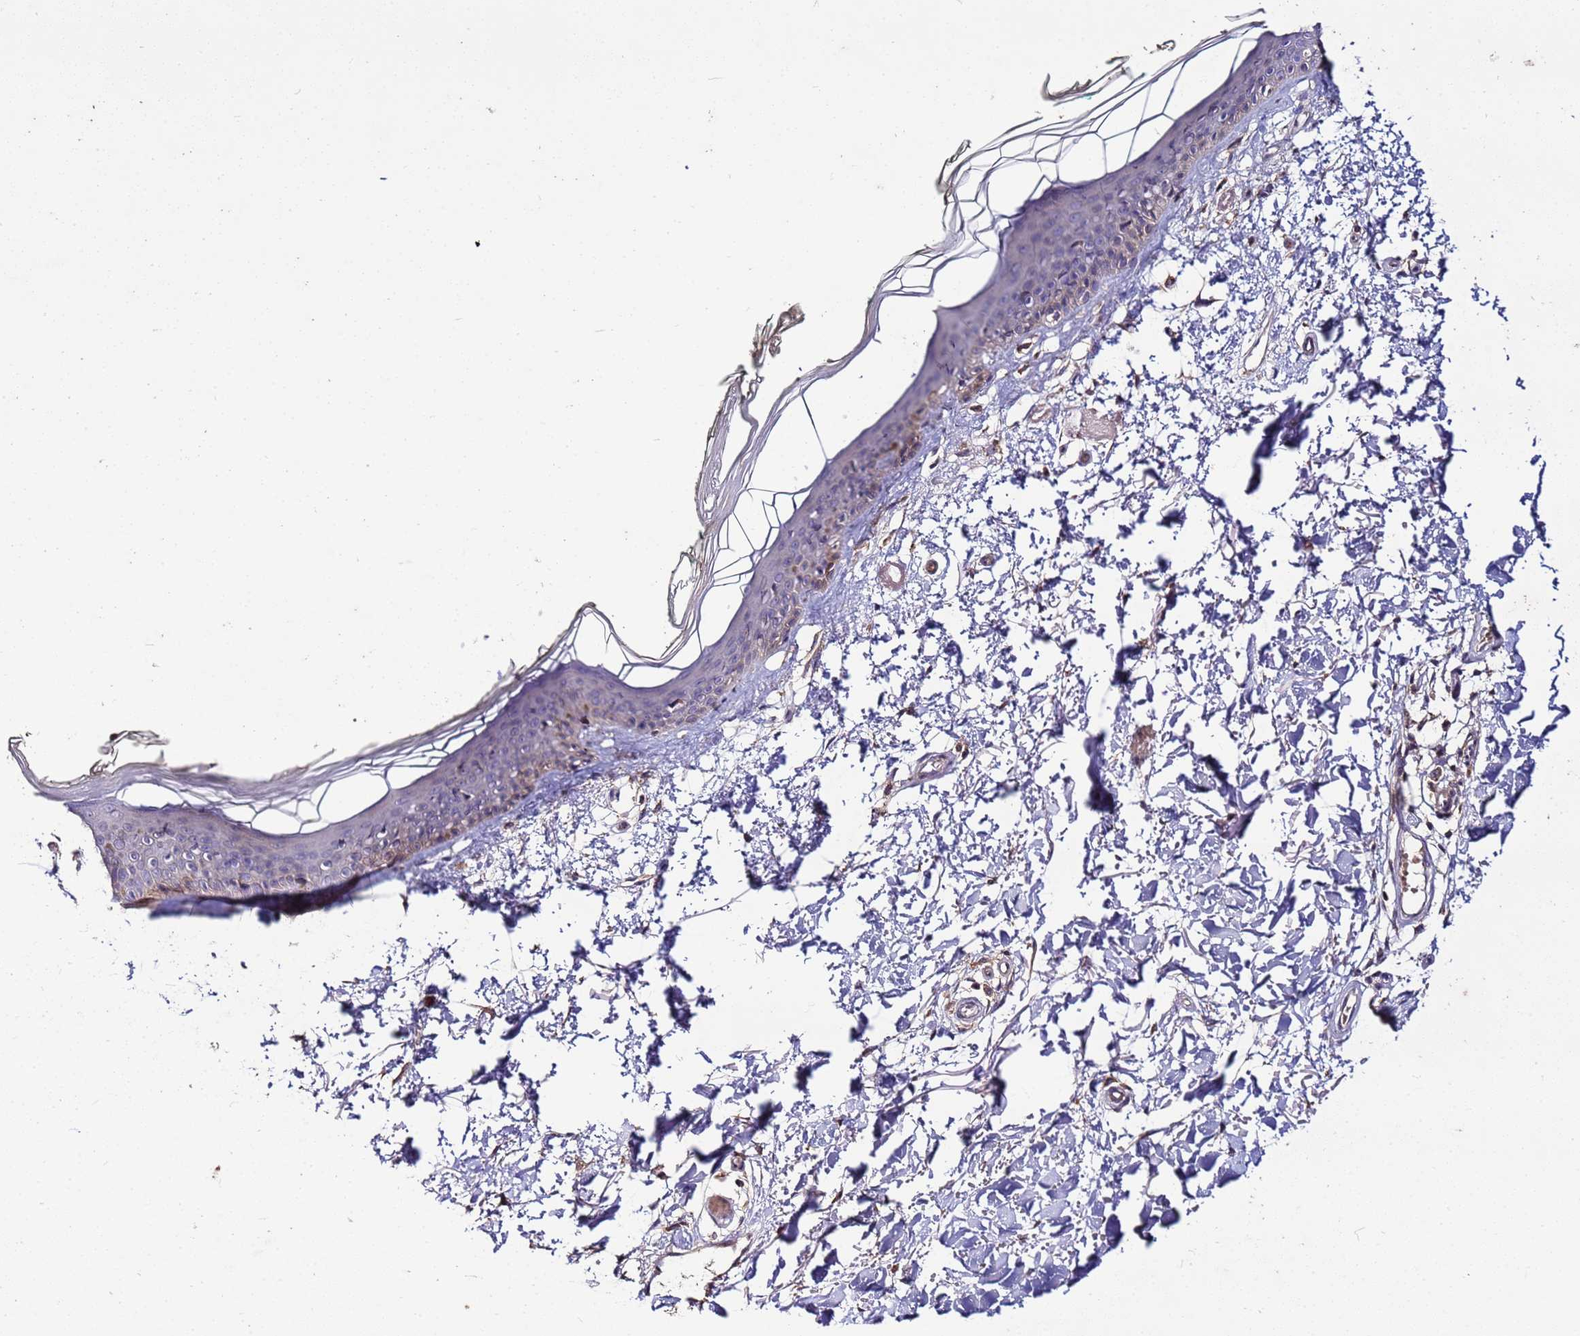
{"staining": {"intensity": "negative", "quantity": "none", "location": "none"}, "tissue": "skin", "cell_type": "Fibroblasts", "image_type": "normal", "snomed": [{"axis": "morphology", "description": "Normal tissue, NOS"}, {"axis": "topography", "description": "Skin"}], "caption": "The immunohistochemistry histopathology image has no significant staining in fibroblasts of skin. (DAB immunohistochemistry (IHC), high magnification).", "gene": "GSPT2", "patient": {"sex": "male", "age": 62}}